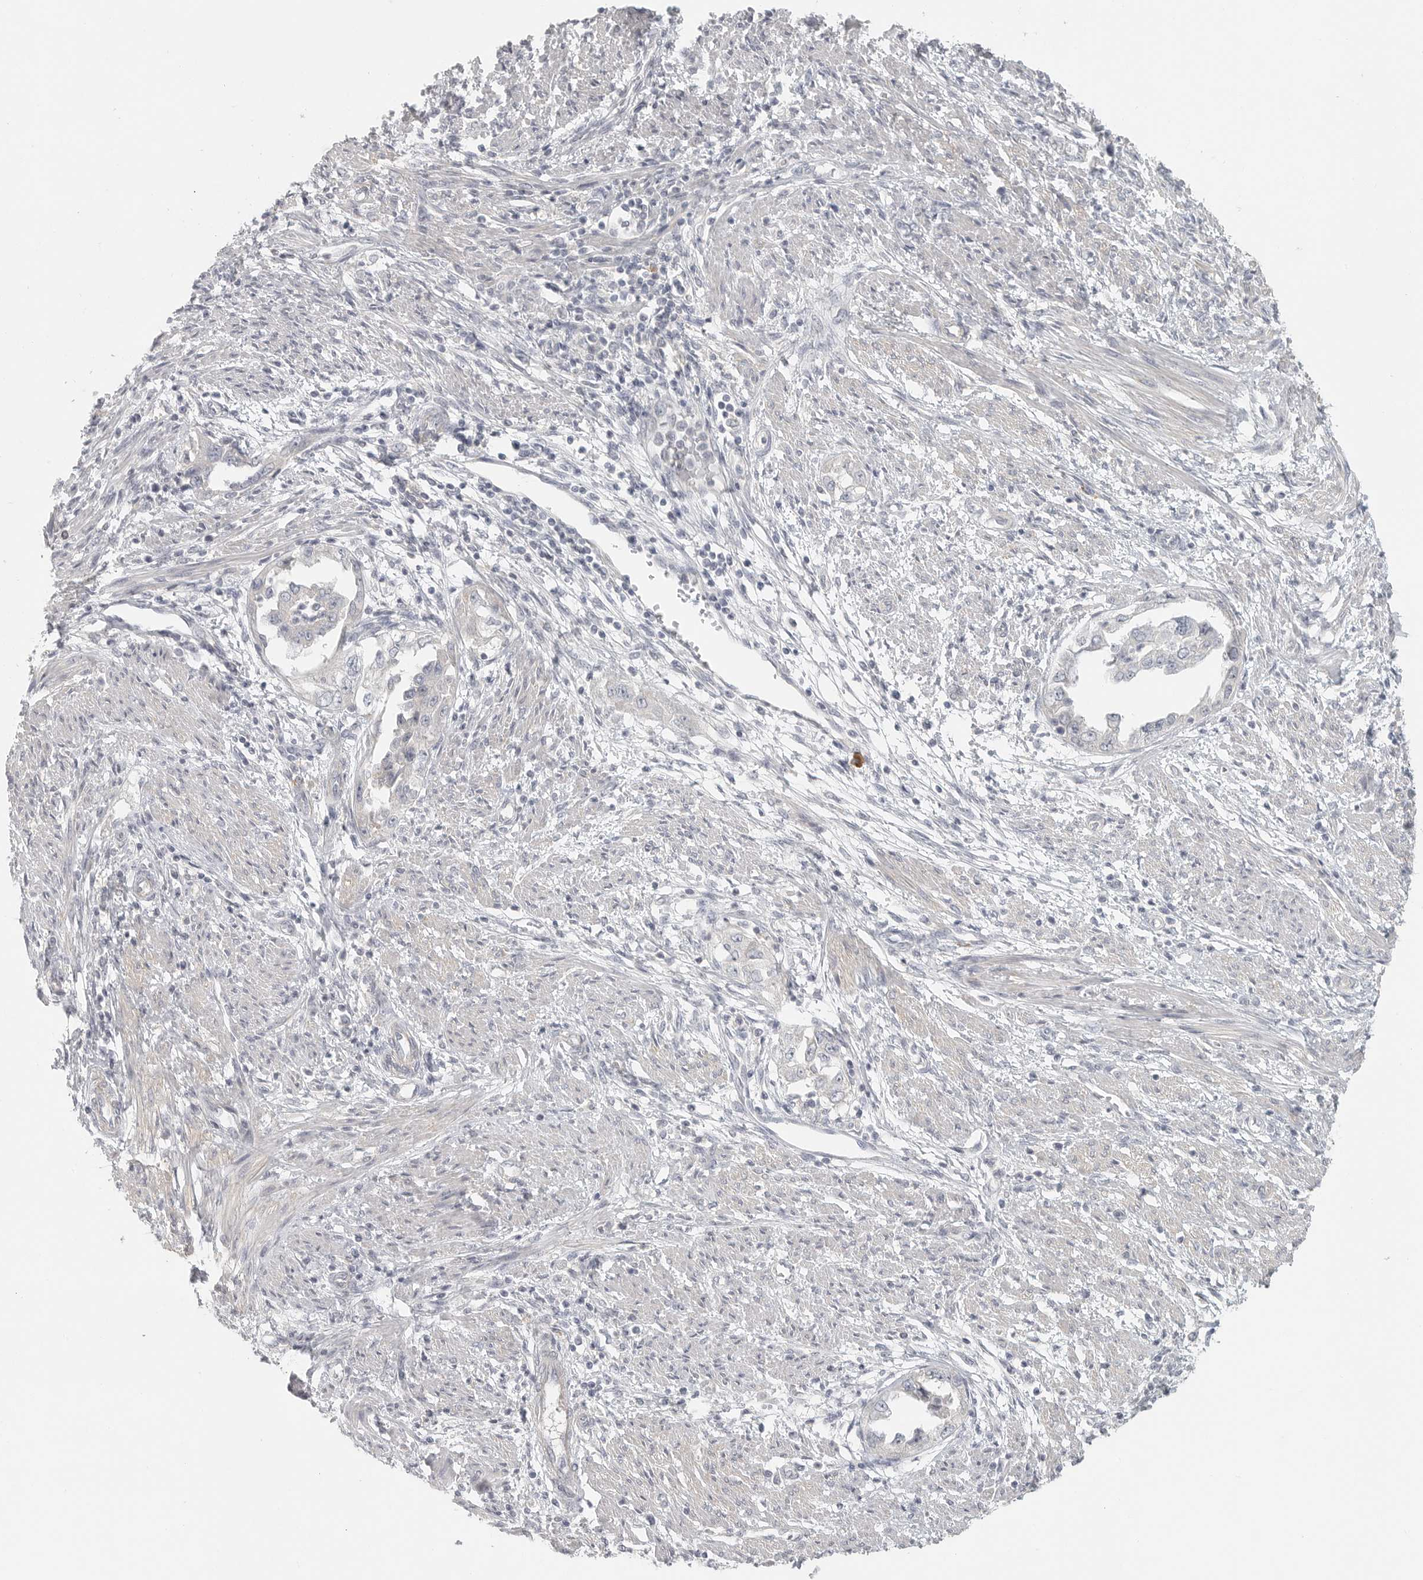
{"staining": {"intensity": "negative", "quantity": "none", "location": "none"}, "tissue": "endometrial cancer", "cell_type": "Tumor cells", "image_type": "cancer", "snomed": [{"axis": "morphology", "description": "Adenocarcinoma, NOS"}, {"axis": "topography", "description": "Endometrium"}], "caption": "Endometrial cancer stained for a protein using immunohistochemistry exhibits no staining tumor cells.", "gene": "SLC25A36", "patient": {"sex": "female", "age": 85}}